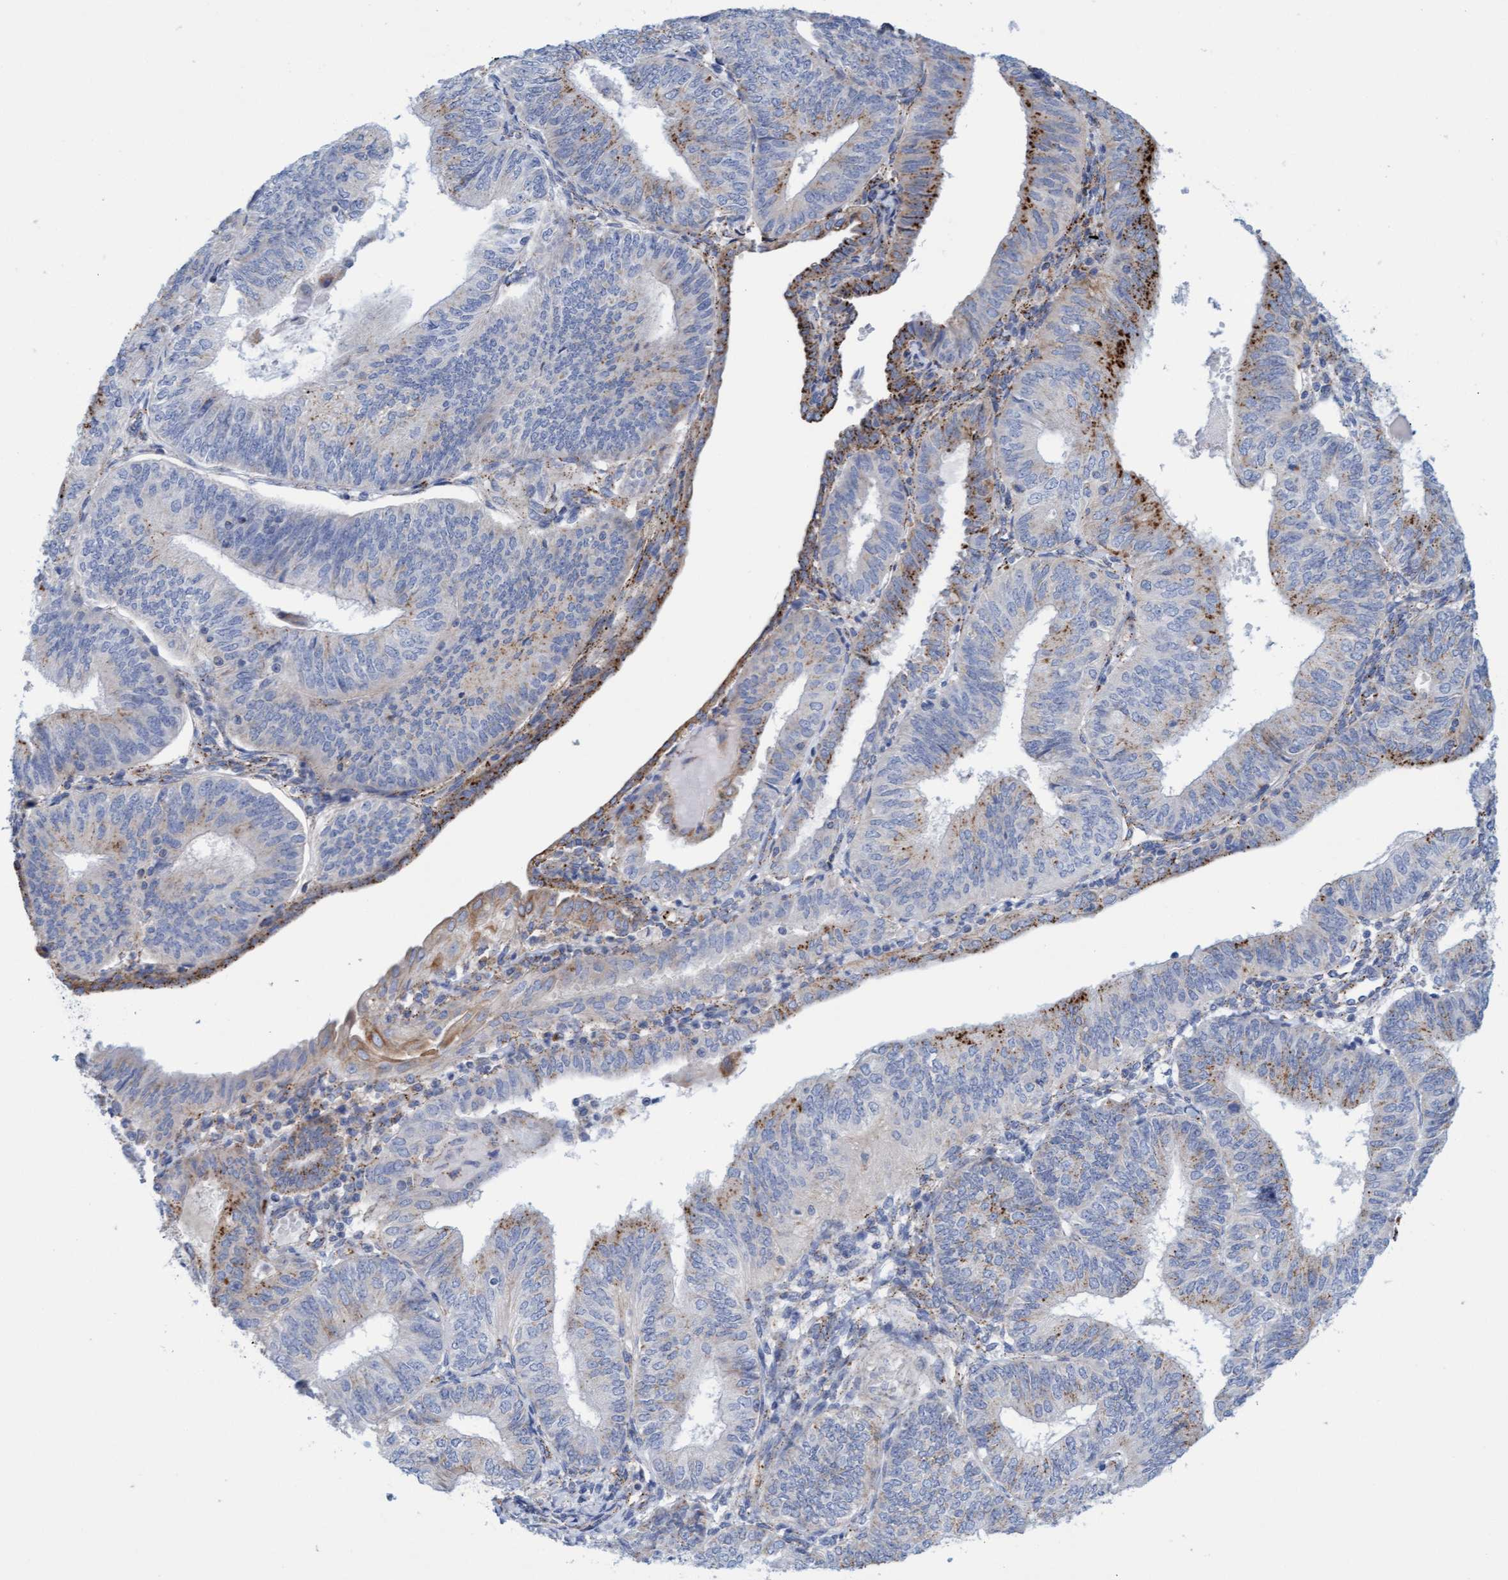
{"staining": {"intensity": "moderate", "quantity": "25%-75%", "location": "cytoplasmic/membranous"}, "tissue": "endometrial cancer", "cell_type": "Tumor cells", "image_type": "cancer", "snomed": [{"axis": "morphology", "description": "Adenocarcinoma, NOS"}, {"axis": "topography", "description": "Endometrium"}], "caption": "Human adenocarcinoma (endometrial) stained with a brown dye shows moderate cytoplasmic/membranous positive expression in about 25%-75% of tumor cells.", "gene": "SGSH", "patient": {"sex": "female", "age": 58}}